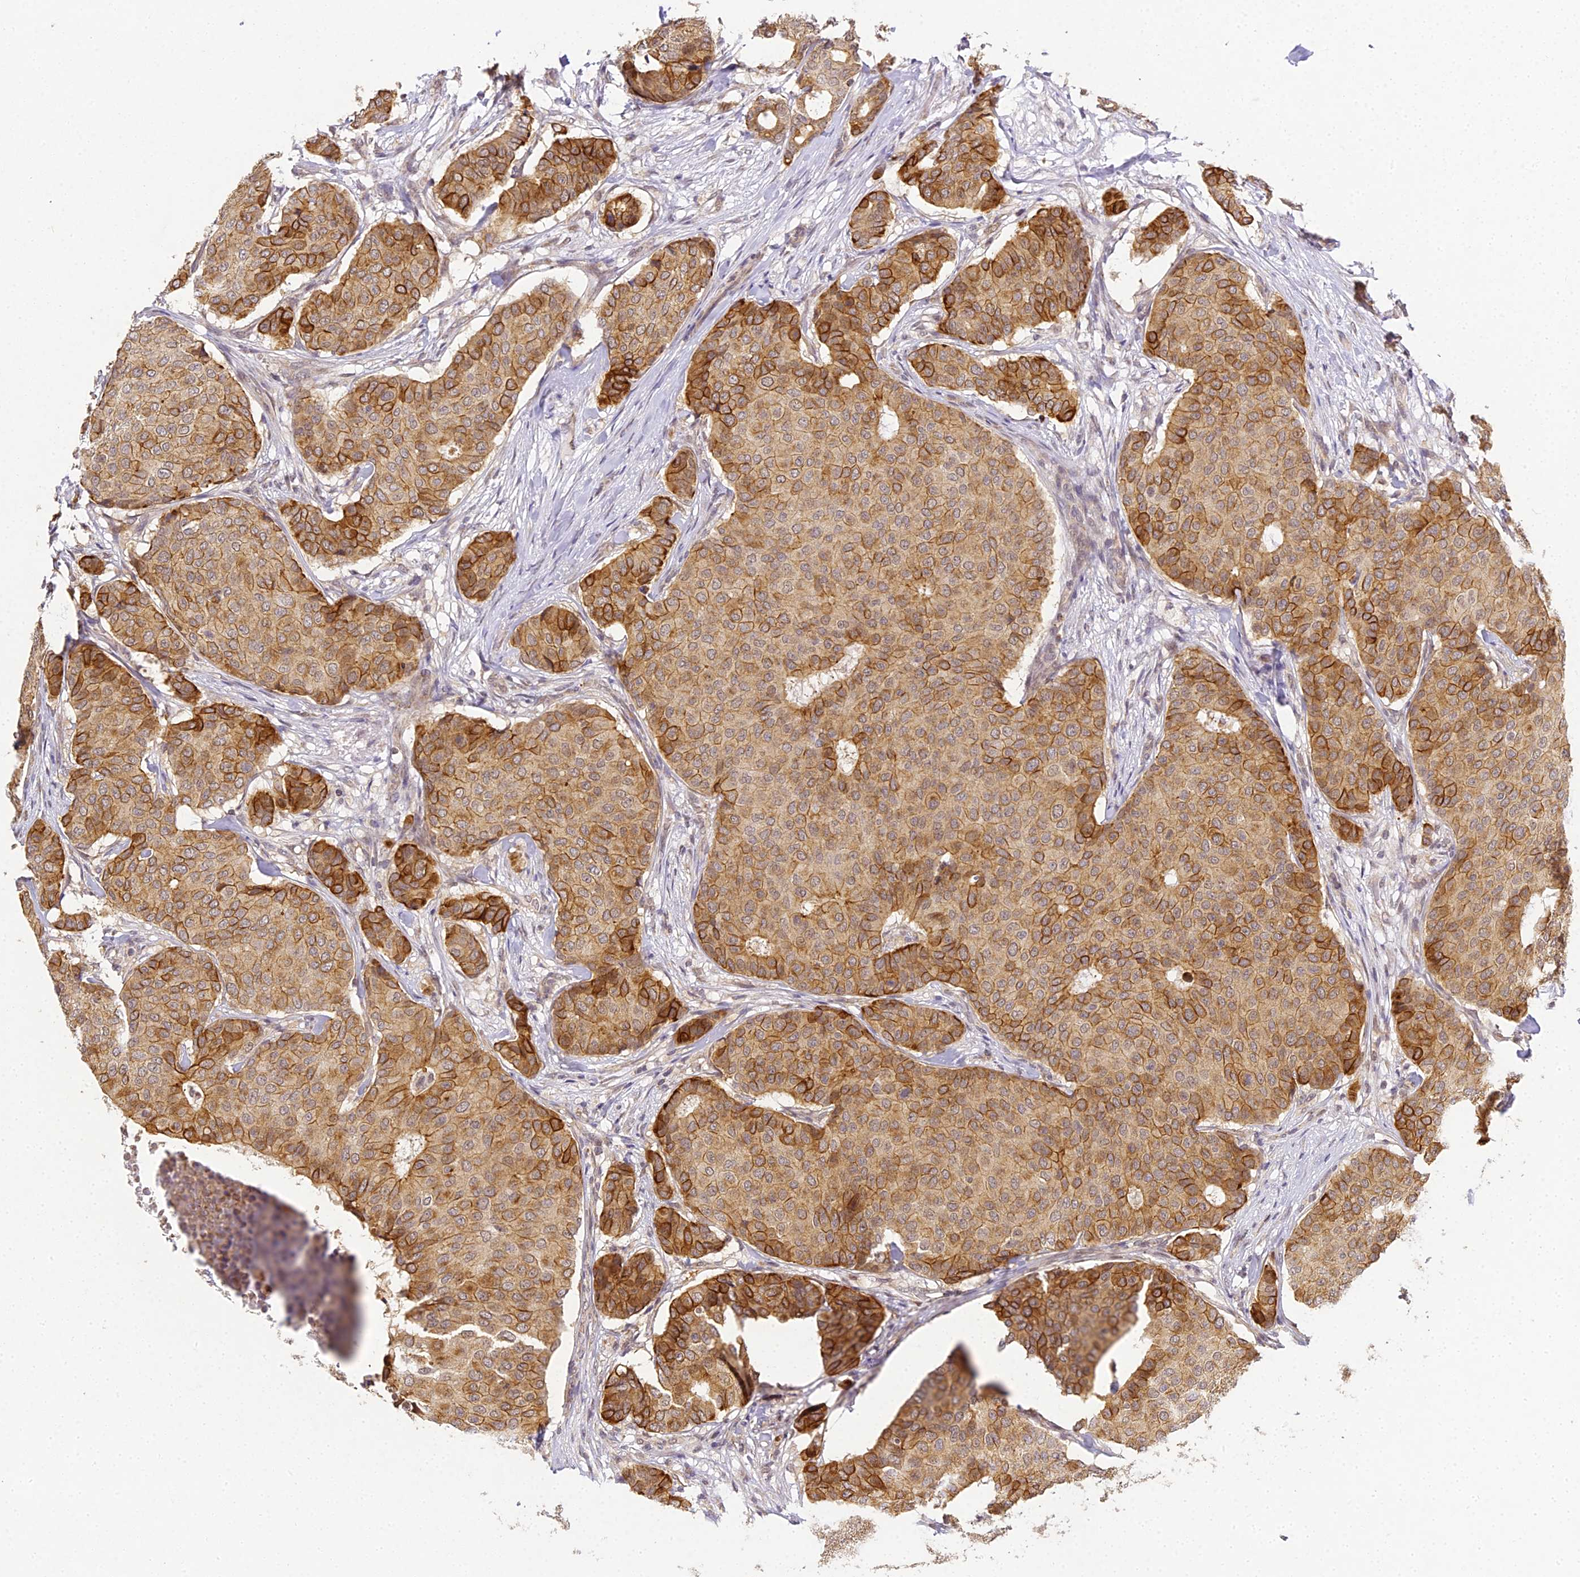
{"staining": {"intensity": "strong", "quantity": "25%-75%", "location": "cytoplasmic/membranous"}, "tissue": "breast cancer", "cell_type": "Tumor cells", "image_type": "cancer", "snomed": [{"axis": "morphology", "description": "Duct carcinoma"}, {"axis": "topography", "description": "Breast"}], "caption": "Approximately 25%-75% of tumor cells in breast cancer (invasive ductal carcinoma) display strong cytoplasmic/membranous protein positivity as visualized by brown immunohistochemical staining.", "gene": "DNAAF10", "patient": {"sex": "female", "age": 75}}